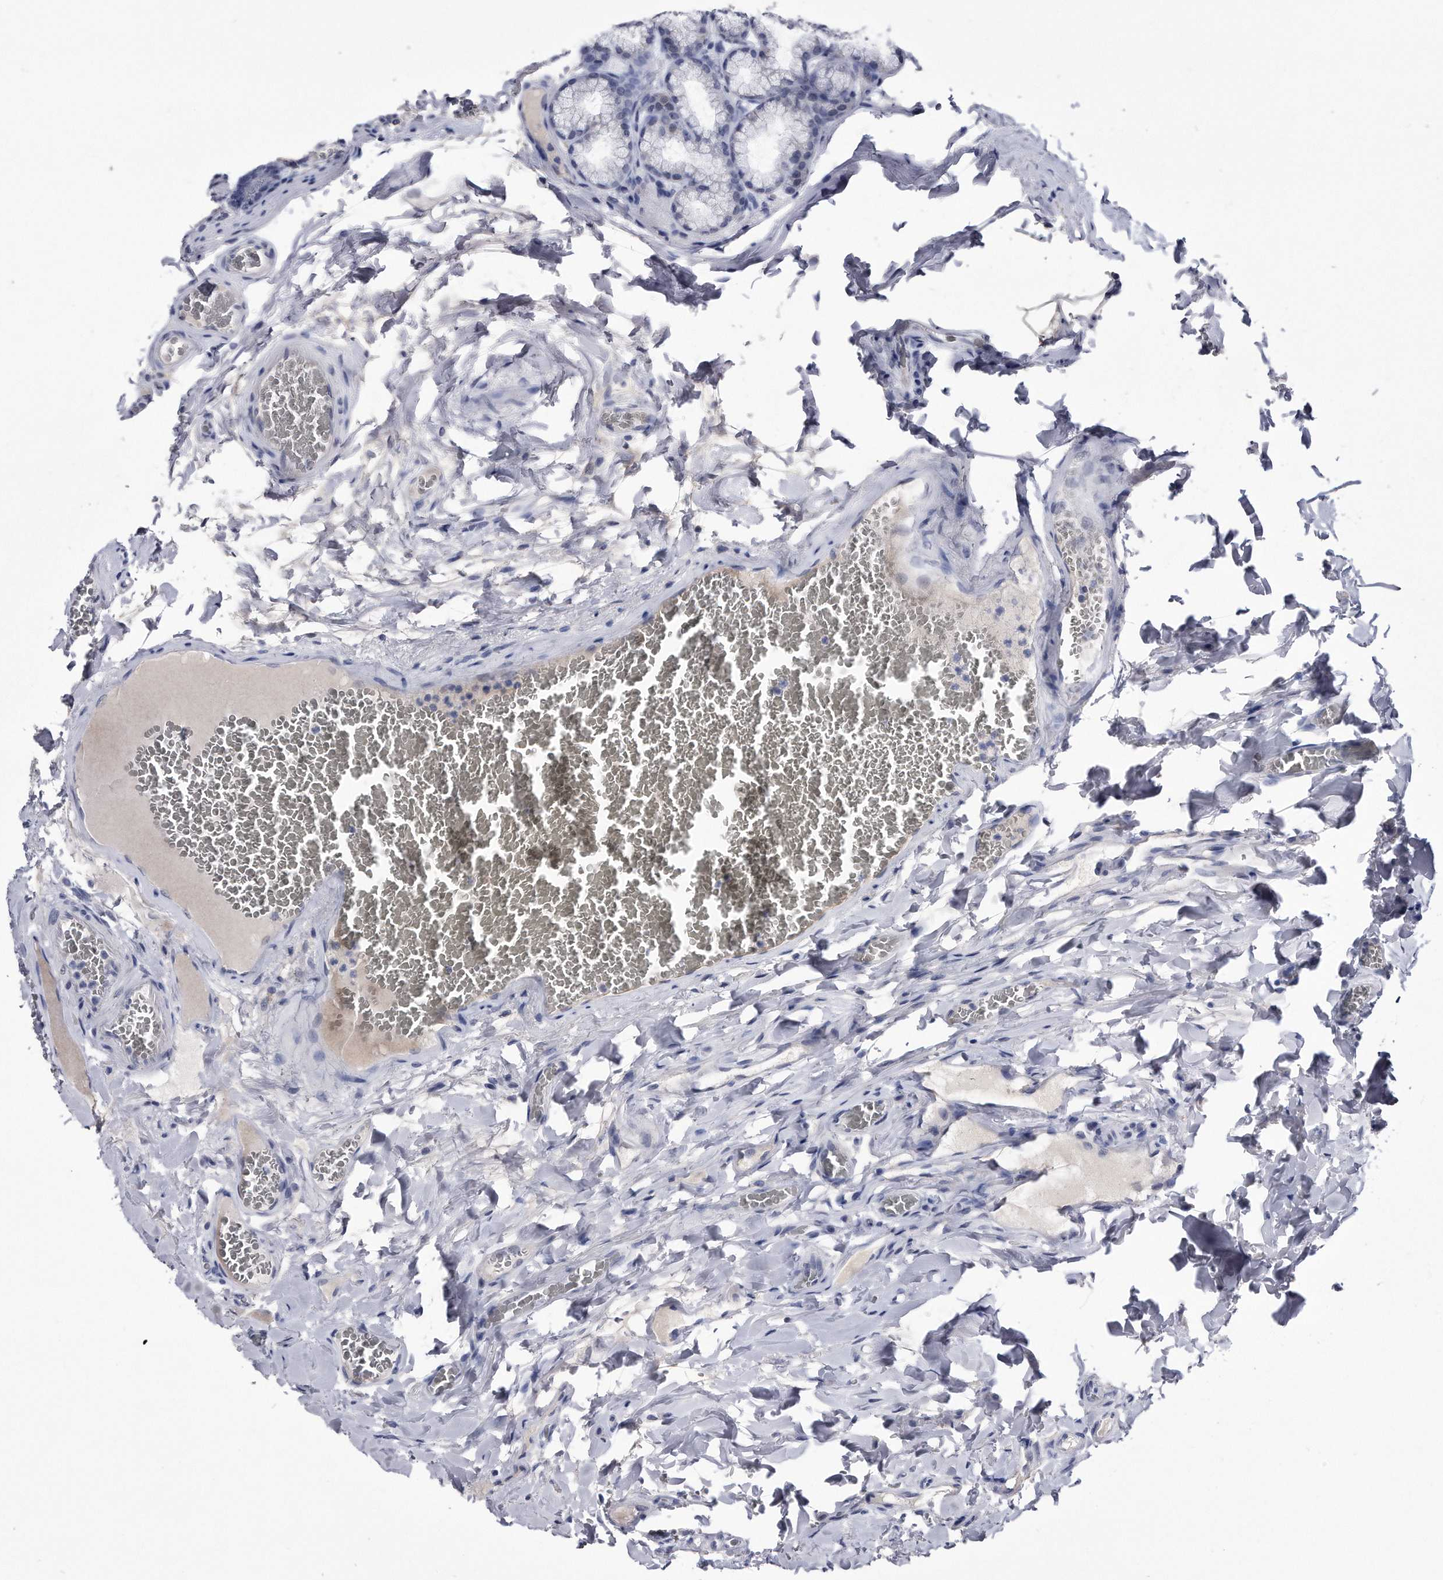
{"staining": {"intensity": "negative", "quantity": "none", "location": "none"}, "tissue": "duodenum", "cell_type": "Glandular cells", "image_type": "normal", "snomed": [{"axis": "morphology", "description": "Normal tissue, NOS"}, {"axis": "topography", "description": "Duodenum"}], "caption": "Glandular cells show no significant protein positivity in normal duodenum. The staining is performed using DAB brown chromogen with nuclei counter-stained in using hematoxylin.", "gene": "KCTD8", "patient": {"sex": "female", "age": 62}}